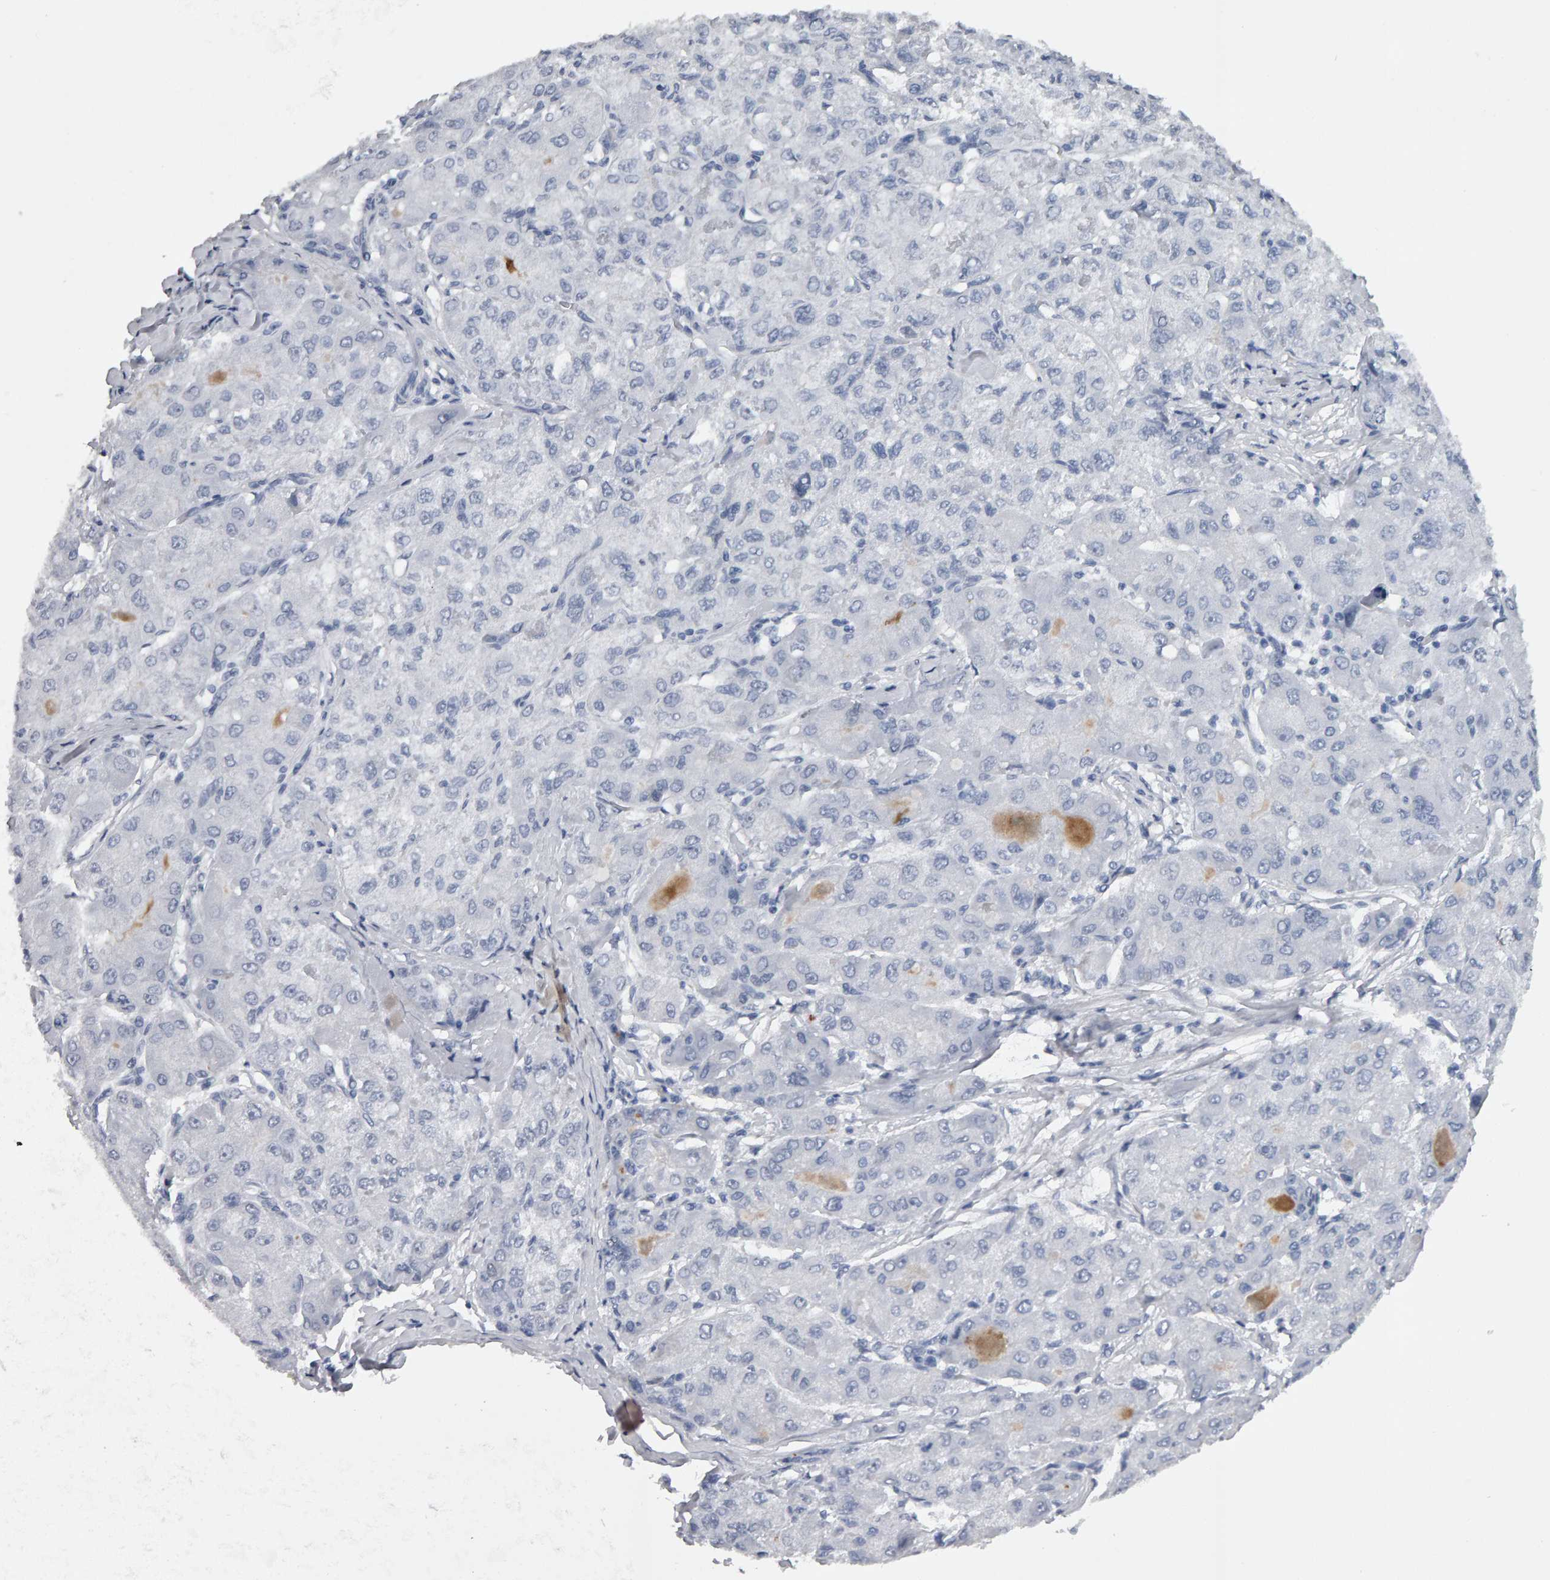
{"staining": {"intensity": "negative", "quantity": "none", "location": "none"}, "tissue": "liver cancer", "cell_type": "Tumor cells", "image_type": "cancer", "snomed": [{"axis": "morphology", "description": "Carcinoma, Hepatocellular, NOS"}, {"axis": "topography", "description": "Liver"}], "caption": "Image shows no protein staining in tumor cells of liver cancer tissue.", "gene": "IPO8", "patient": {"sex": "male", "age": 80}}